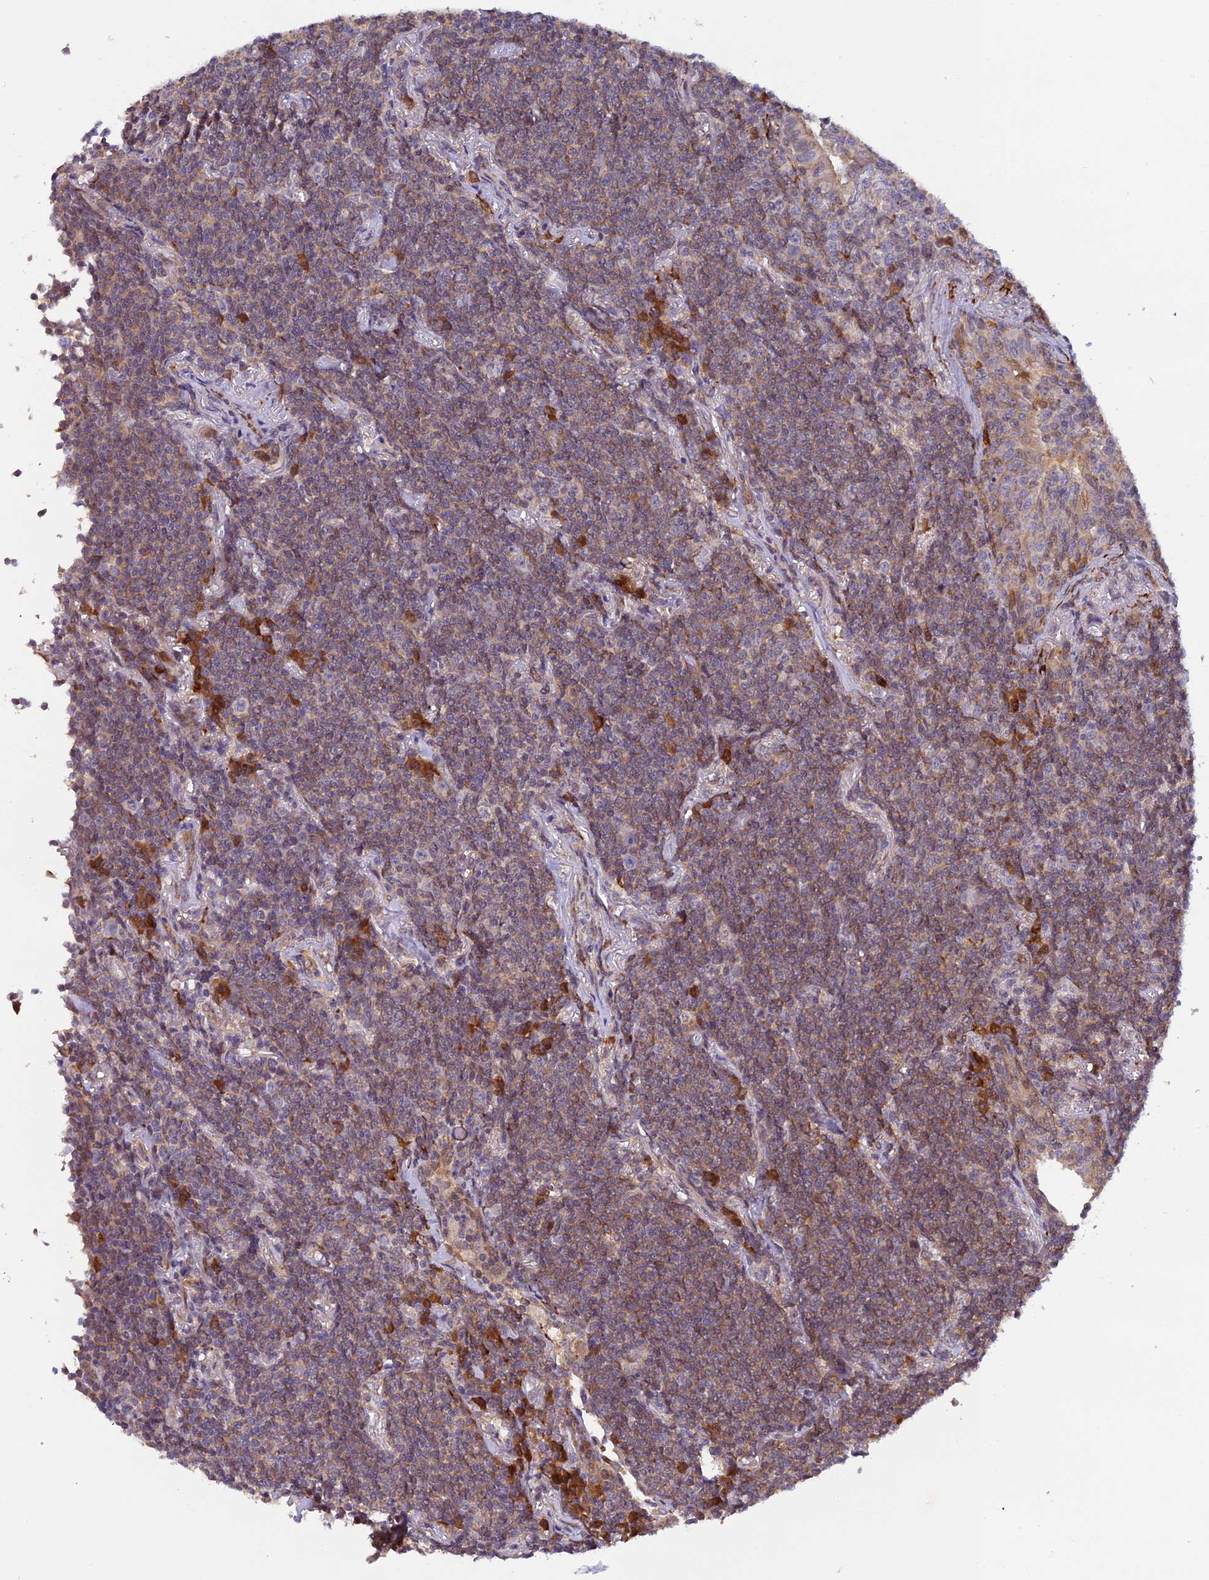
{"staining": {"intensity": "weak", "quantity": "25%-75%", "location": "cytoplasmic/membranous"}, "tissue": "lymphoma", "cell_type": "Tumor cells", "image_type": "cancer", "snomed": [{"axis": "morphology", "description": "Malignant lymphoma, non-Hodgkin's type, Low grade"}, {"axis": "topography", "description": "Lung"}], "caption": "This micrograph displays immunohistochemistry (IHC) staining of human lymphoma, with low weak cytoplasmic/membranous positivity in about 25%-75% of tumor cells.", "gene": "P3H3", "patient": {"sex": "female", "age": 71}}